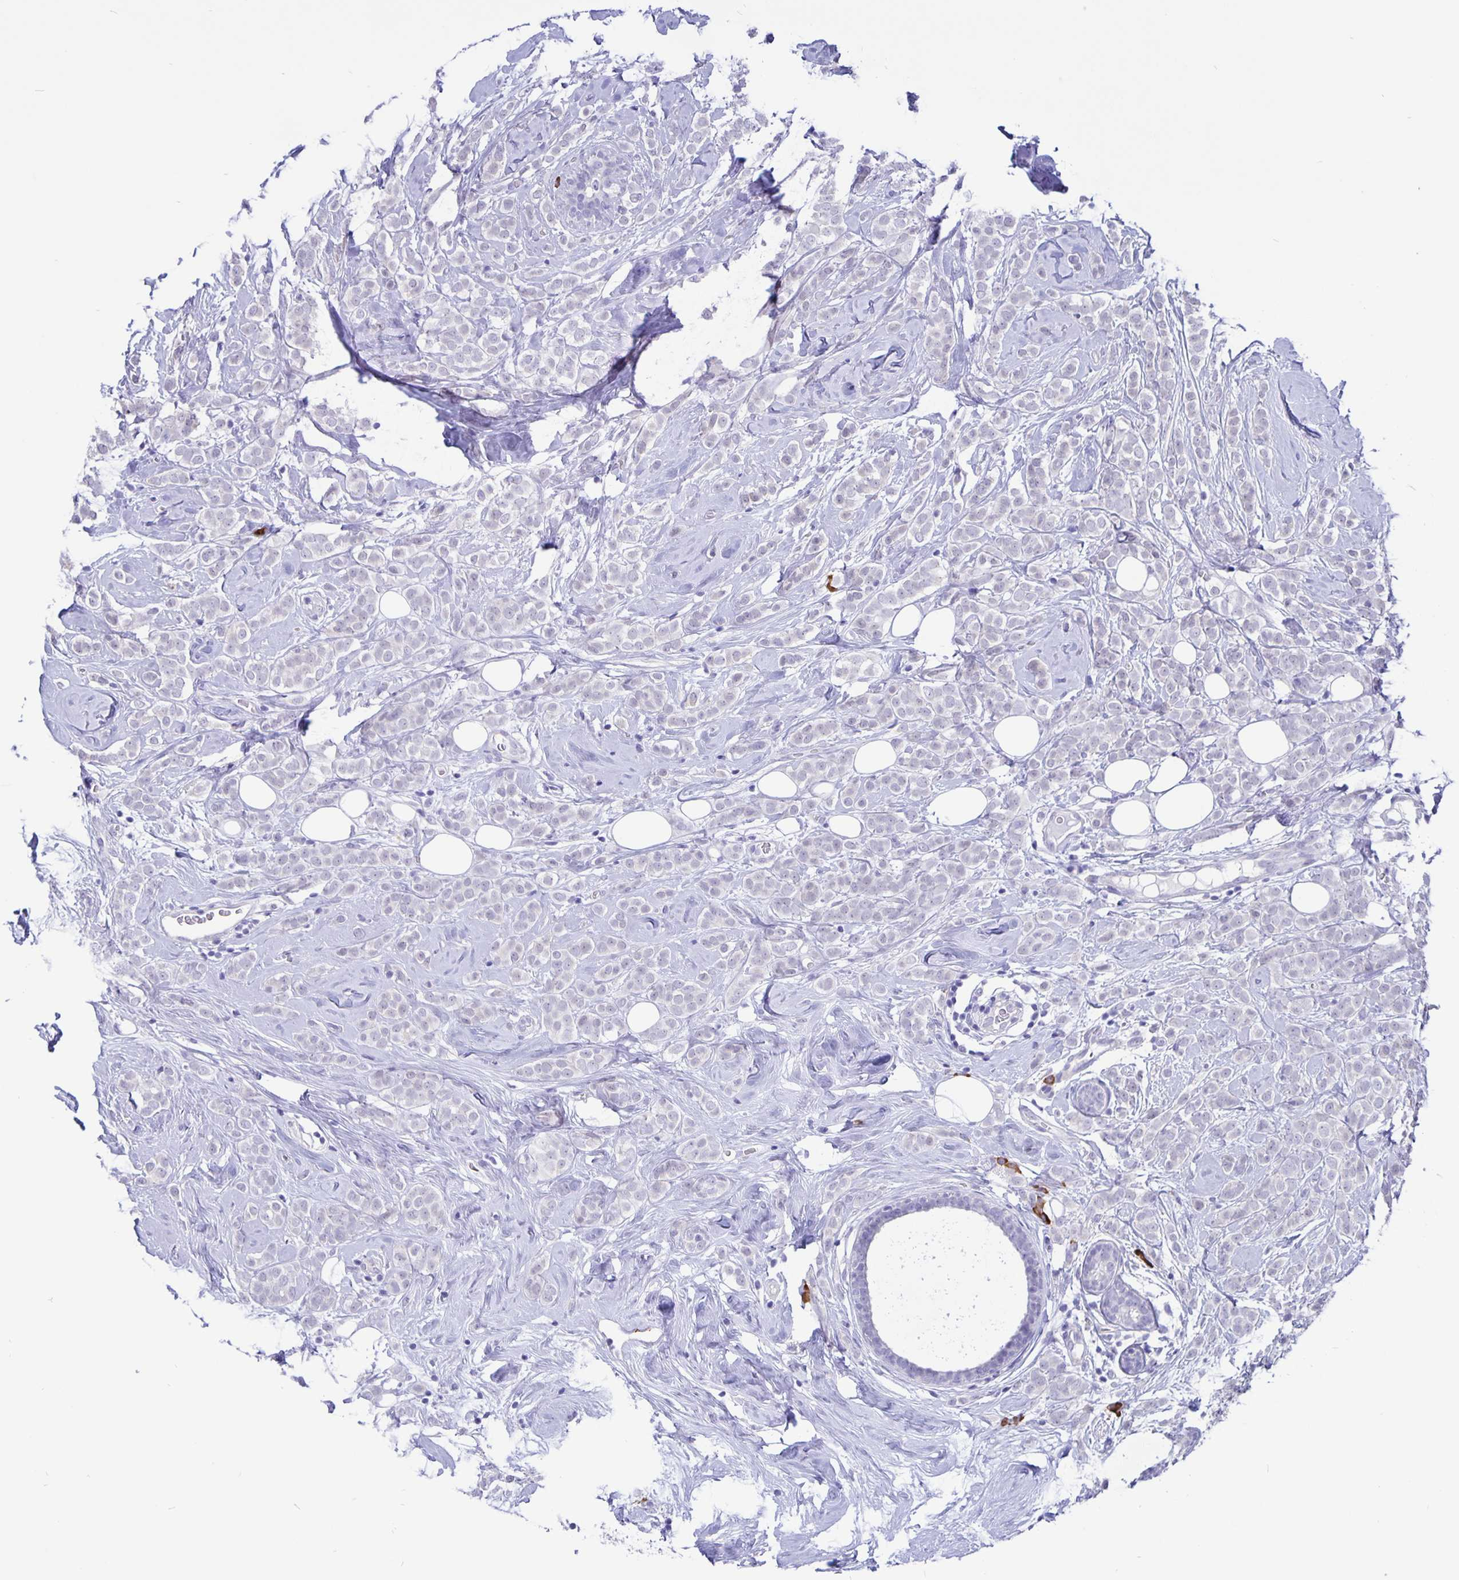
{"staining": {"intensity": "negative", "quantity": "none", "location": "none"}, "tissue": "breast cancer", "cell_type": "Tumor cells", "image_type": "cancer", "snomed": [{"axis": "morphology", "description": "Lobular carcinoma"}, {"axis": "topography", "description": "Breast"}], "caption": "Immunohistochemistry (IHC) of human lobular carcinoma (breast) reveals no staining in tumor cells.", "gene": "ERMN", "patient": {"sex": "female", "age": 49}}